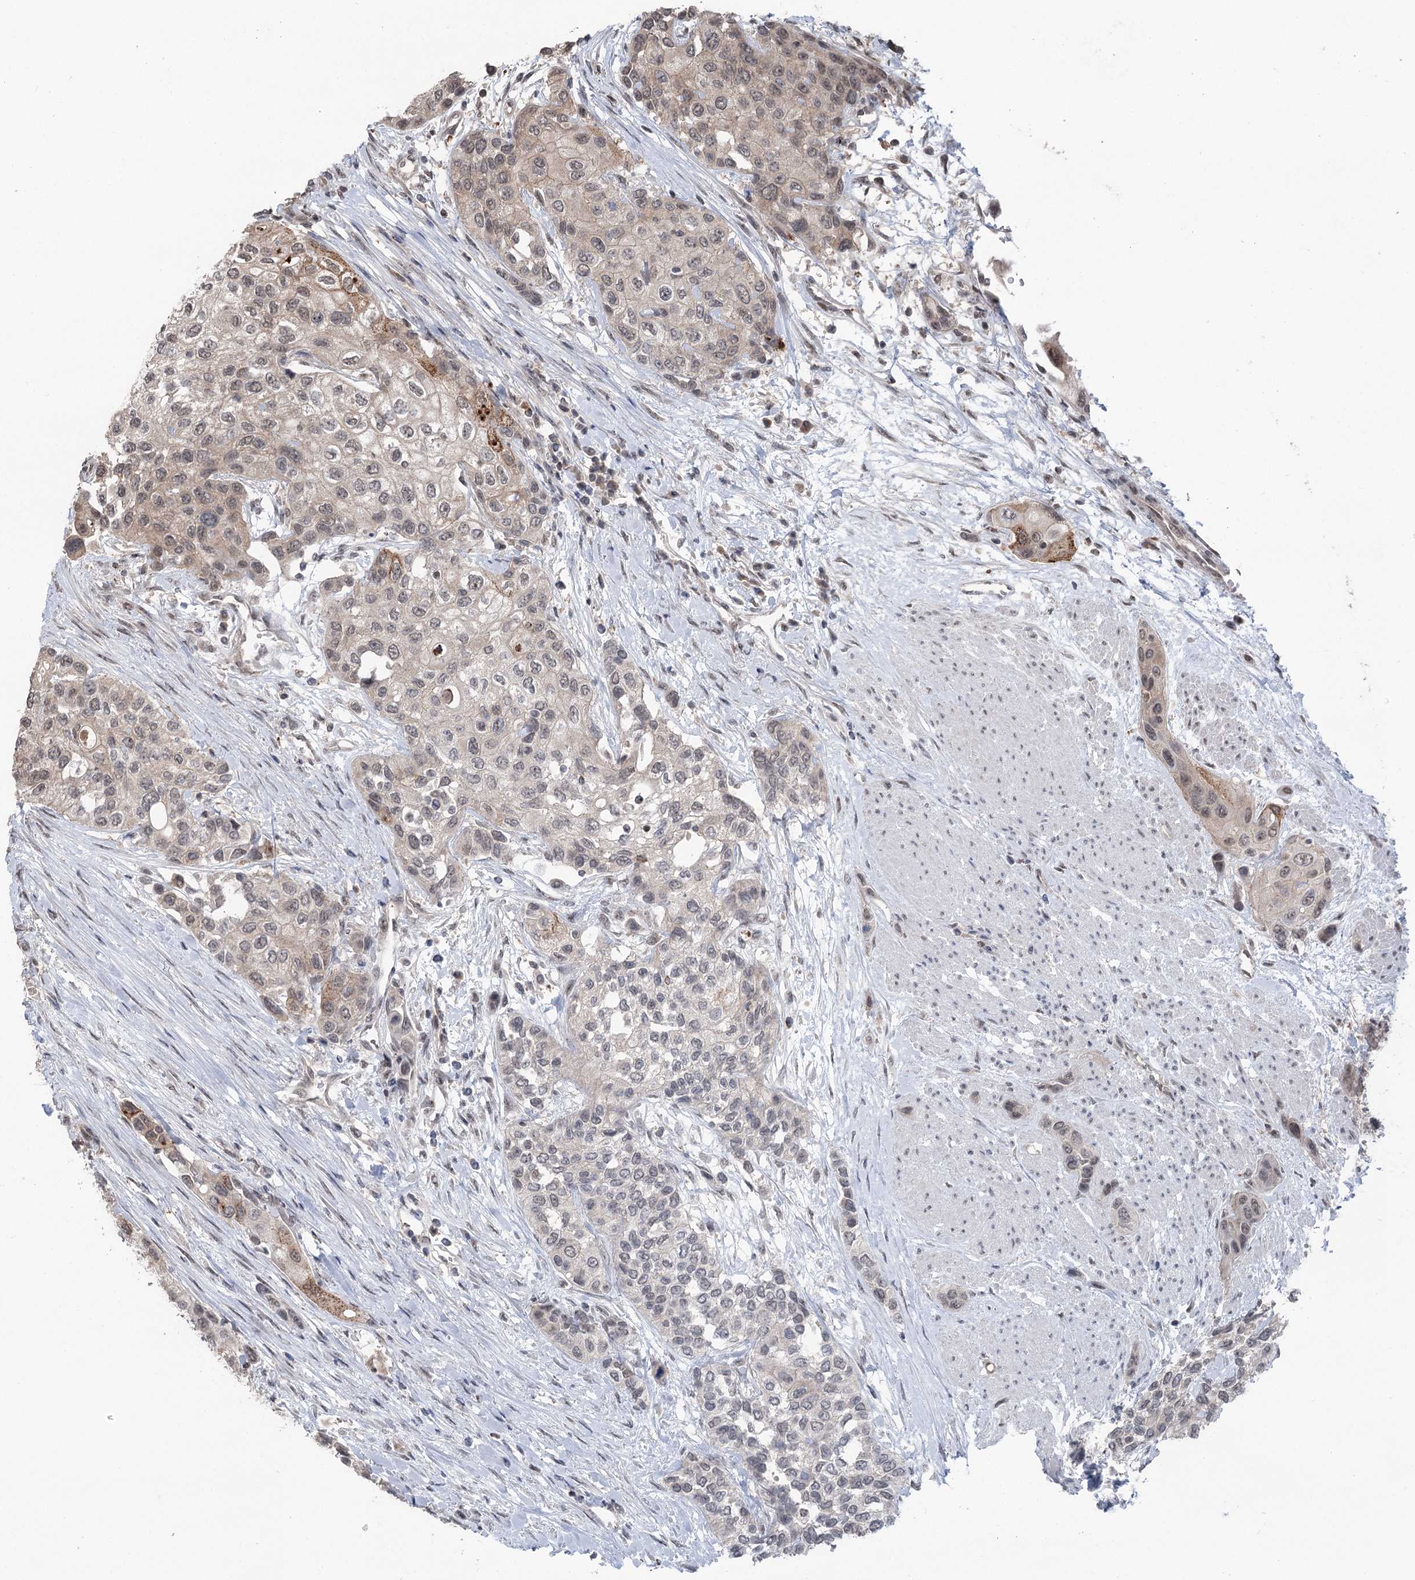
{"staining": {"intensity": "weak", "quantity": "<25%", "location": "nuclear"}, "tissue": "urothelial cancer", "cell_type": "Tumor cells", "image_type": "cancer", "snomed": [{"axis": "morphology", "description": "Normal tissue, NOS"}, {"axis": "morphology", "description": "Urothelial carcinoma, High grade"}, {"axis": "topography", "description": "Vascular tissue"}, {"axis": "topography", "description": "Urinary bladder"}], "caption": "Histopathology image shows no significant protein expression in tumor cells of high-grade urothelial carcinoma.", "gene": "CCSER2", "patient": {"sex": "female", "age": 56}}